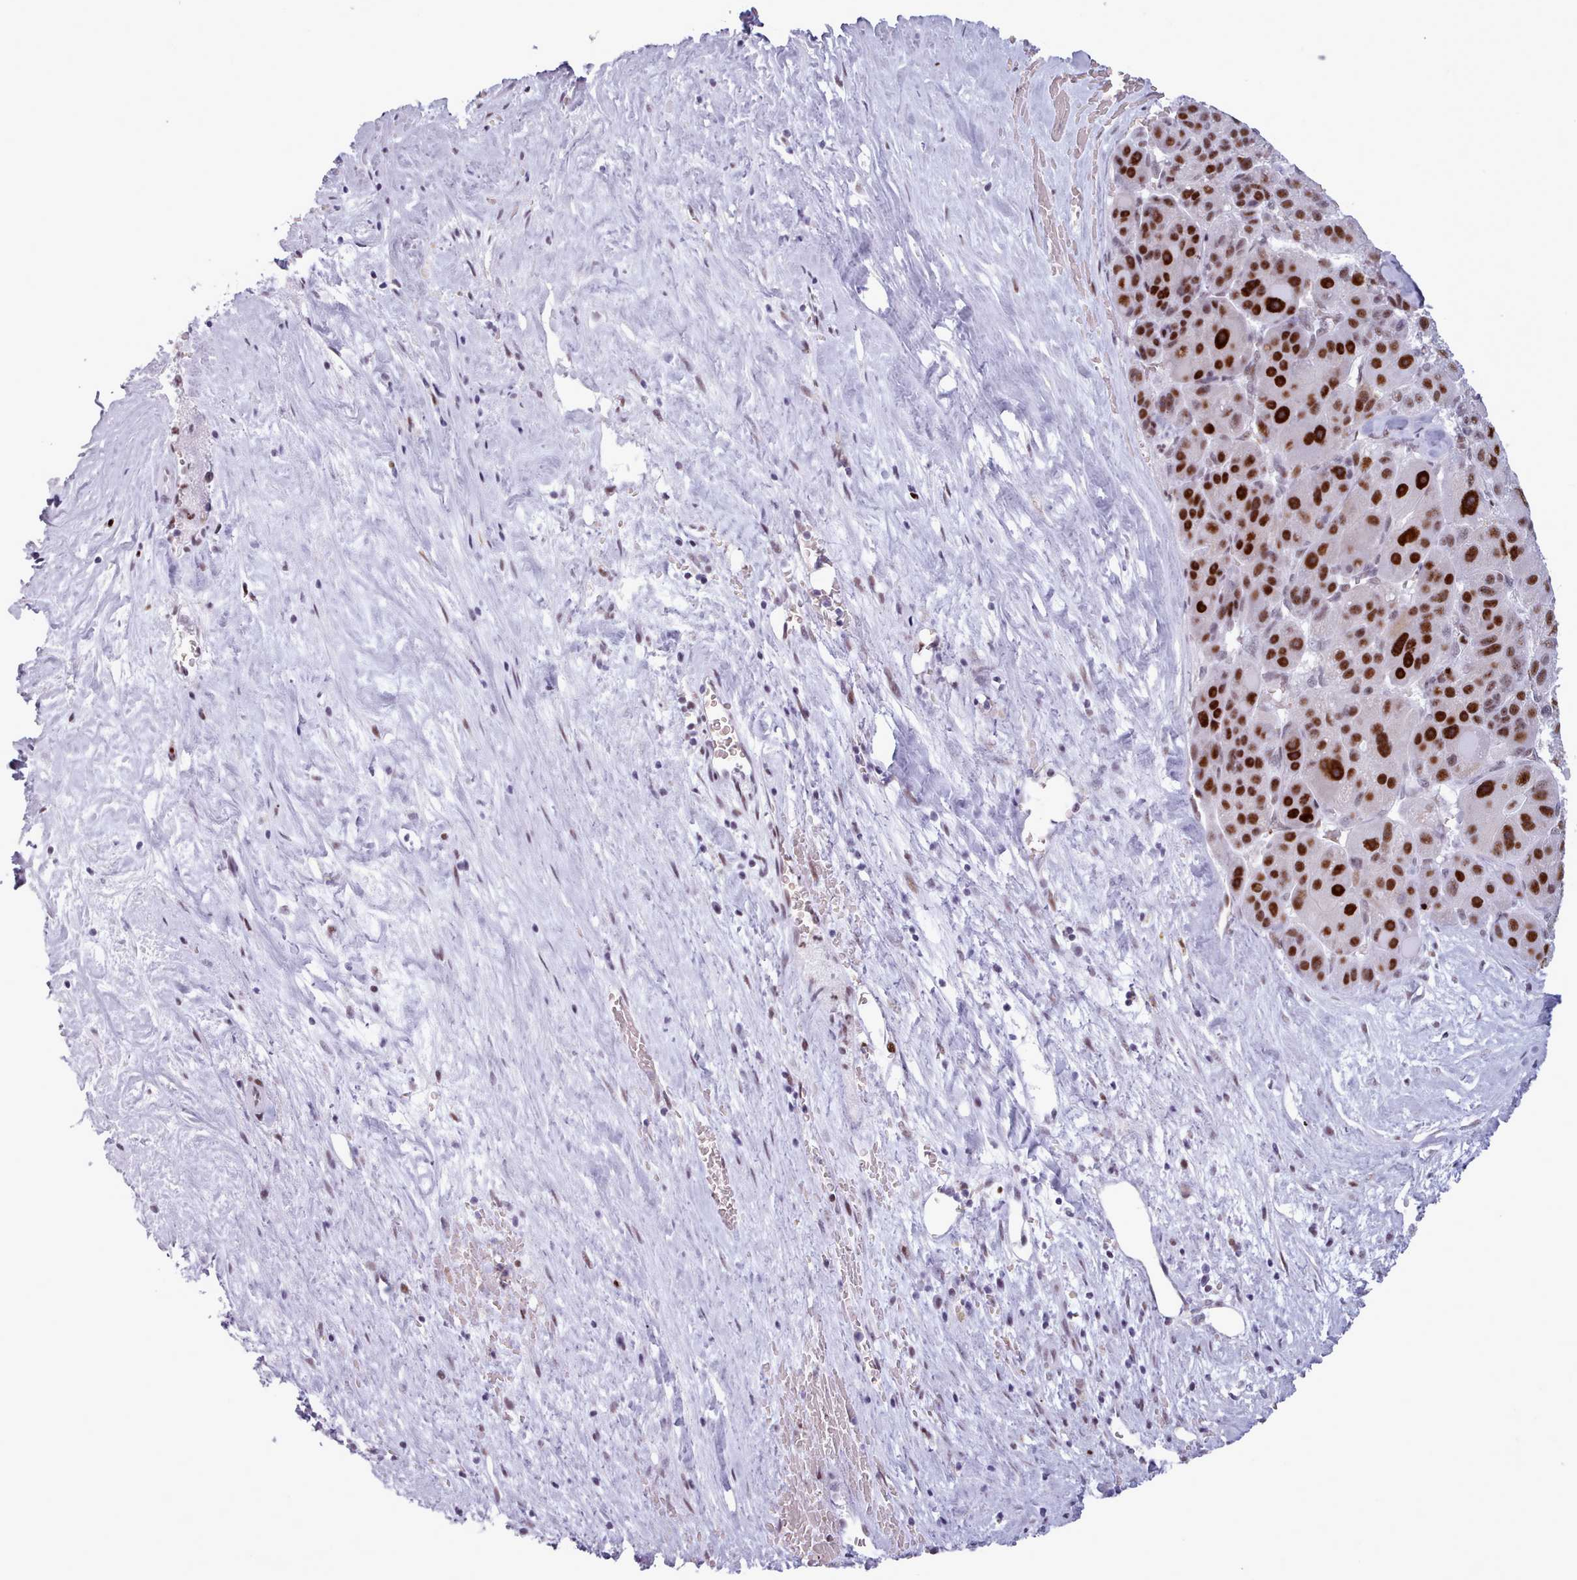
{"staining": {"intensity": "strong", "quantity": ">75%", "location": "nuclear"}, "tissue": "liver cancer", "cell_type": "Tumor cells", "image_type": "cancer", "snomed": [{"axis": "morphology", "description": "Carcinoma, Hepatocellular, NOS"}, {"axis": "topography", "description": "Liver"}], "caption": "Immunohistochemical staining of human hepatocellular carcinoma (liver) demonstrates high levels of strong nuclear positivity in approximately >75% of tumor cells. (DAB = brown stain, brightfield microscopy at high magnification).", "gene": "SRSF4", "patient": {"sex": "male", "age": 76}}